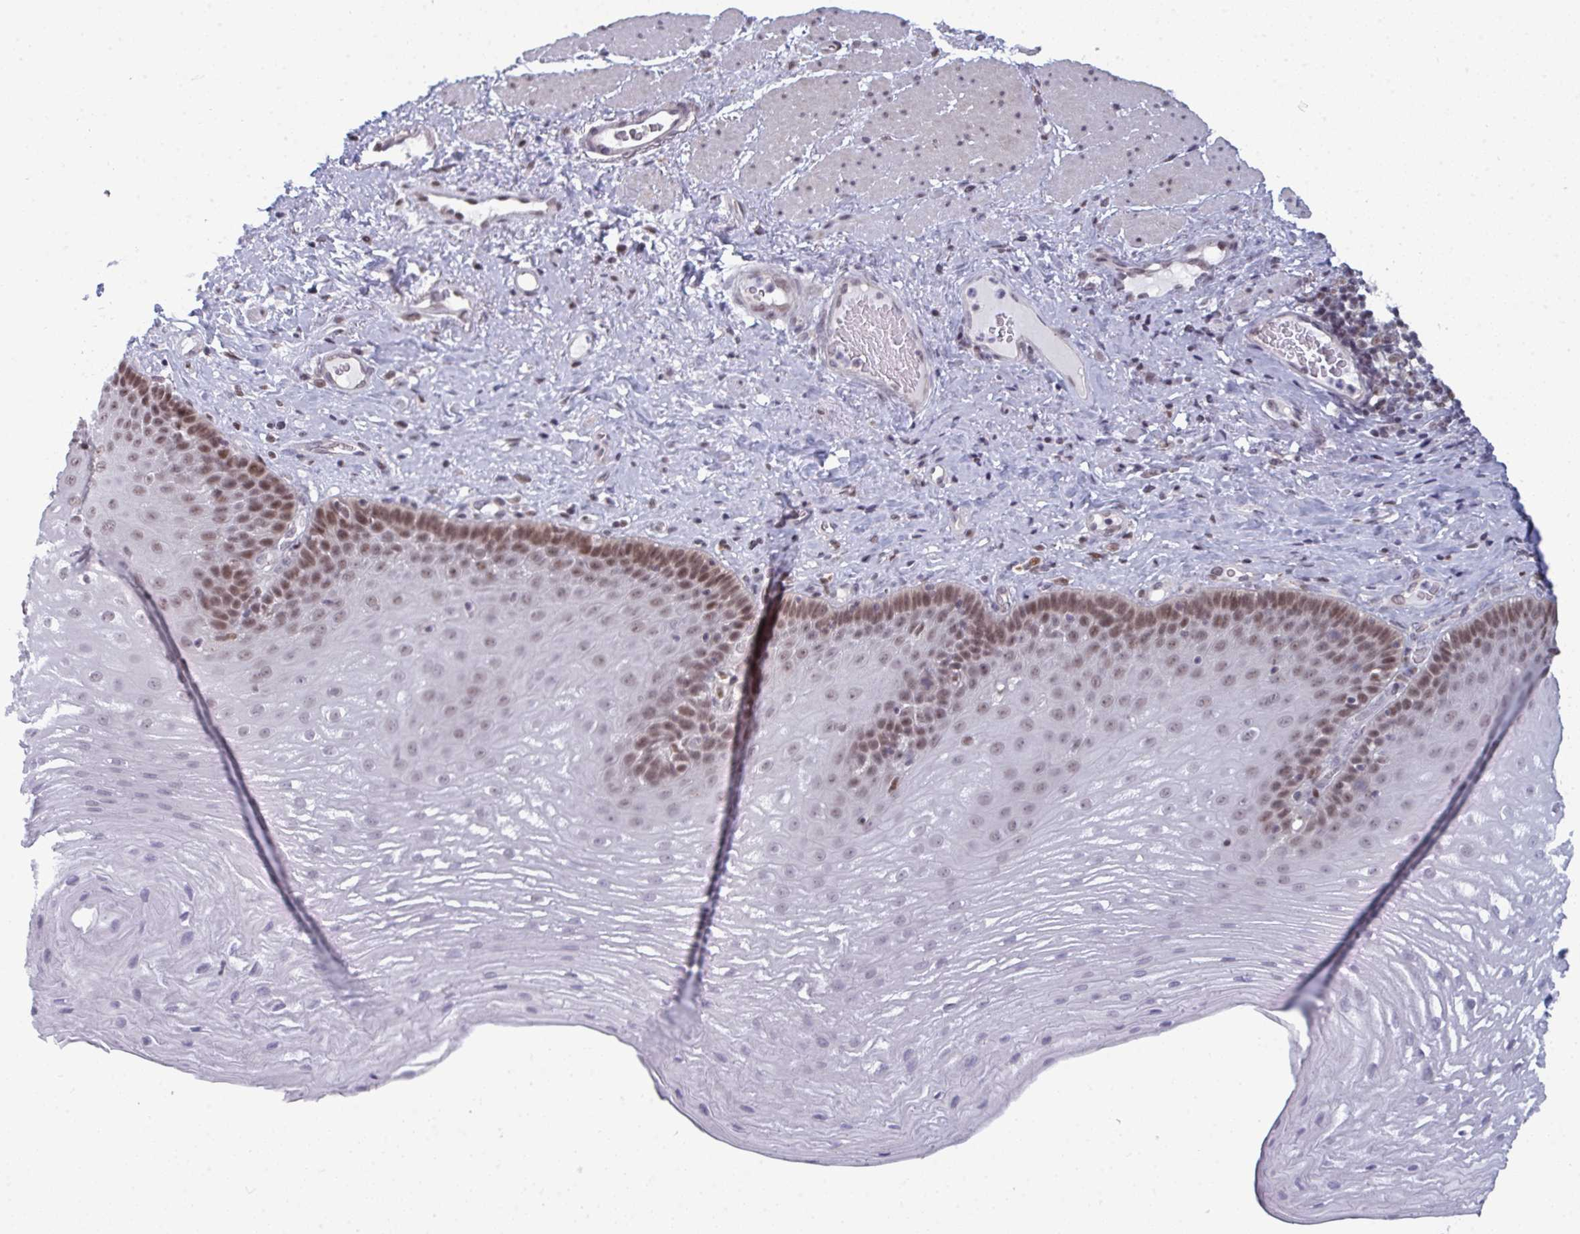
{"staining": {"intensity": "moderate", "quantity": "25%-75%", "location": "nuclear"}, "tissue": "esophagus", "cell_type": "Squamous epithelial cells", "image_type": "normal", "snomed": [{"axis": "morphology", "description": "Normal tissue, NOS"}, {"axis": "topography", "description": "Esophagus"}], "caption": "High-power microscopy captured an immunohistochemistry (IHC) micrograph of benign esophagus, revealing moderate nuclear positivity in about 25%-75% of squamous epithelial cells.", "gene": "ATF1", "patient": {"sex": "male", "age": 62}}